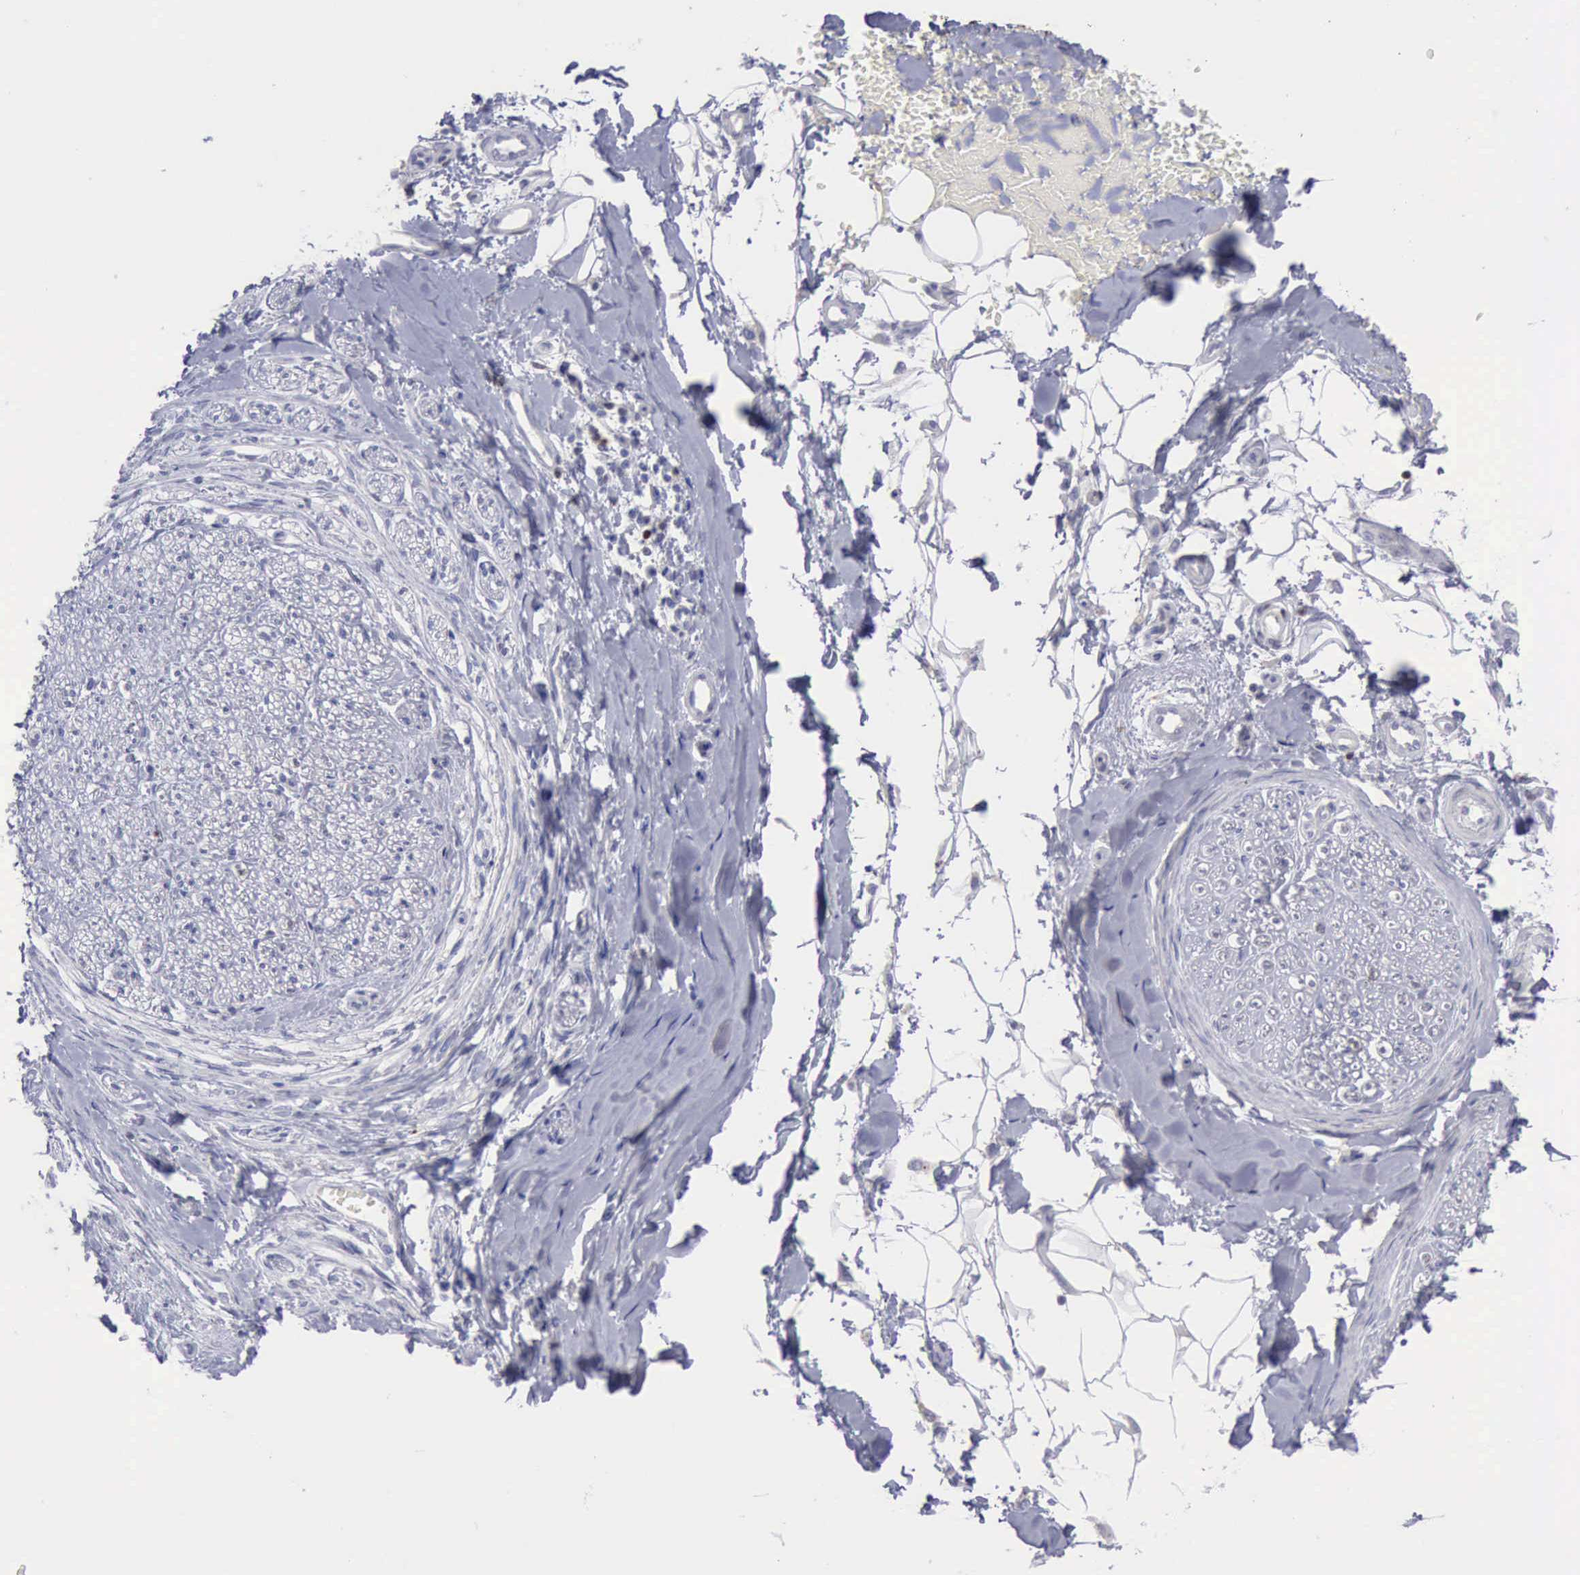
{"staining": {"intensity": "negative", "quantity": "none", "location": "none"}, "tissue": "adipose tissue", "cell_type": "Adipocytes", "image_type": "normal", "snomed": [{"axis": "morphology", "description": "Normal tissue, NOS"}, {"axis": "morphology", "description": "Squamous cell carcinoma, NOS"}, {"axis": "topography", "description": "Skin"}, {"axis": "topography", "description": "Peripheral nerve tissue"}], "caption": "High magnification brightfield microscopy of unremarkable adipose tissue stained with DAB (3,3'-diaminobenzidine) (brown) and counterstained with hematoxylin (blue): adipocytes show no significant staining.", "gene": "SATB2", "patient": {"sex": "male", "age": 83}}